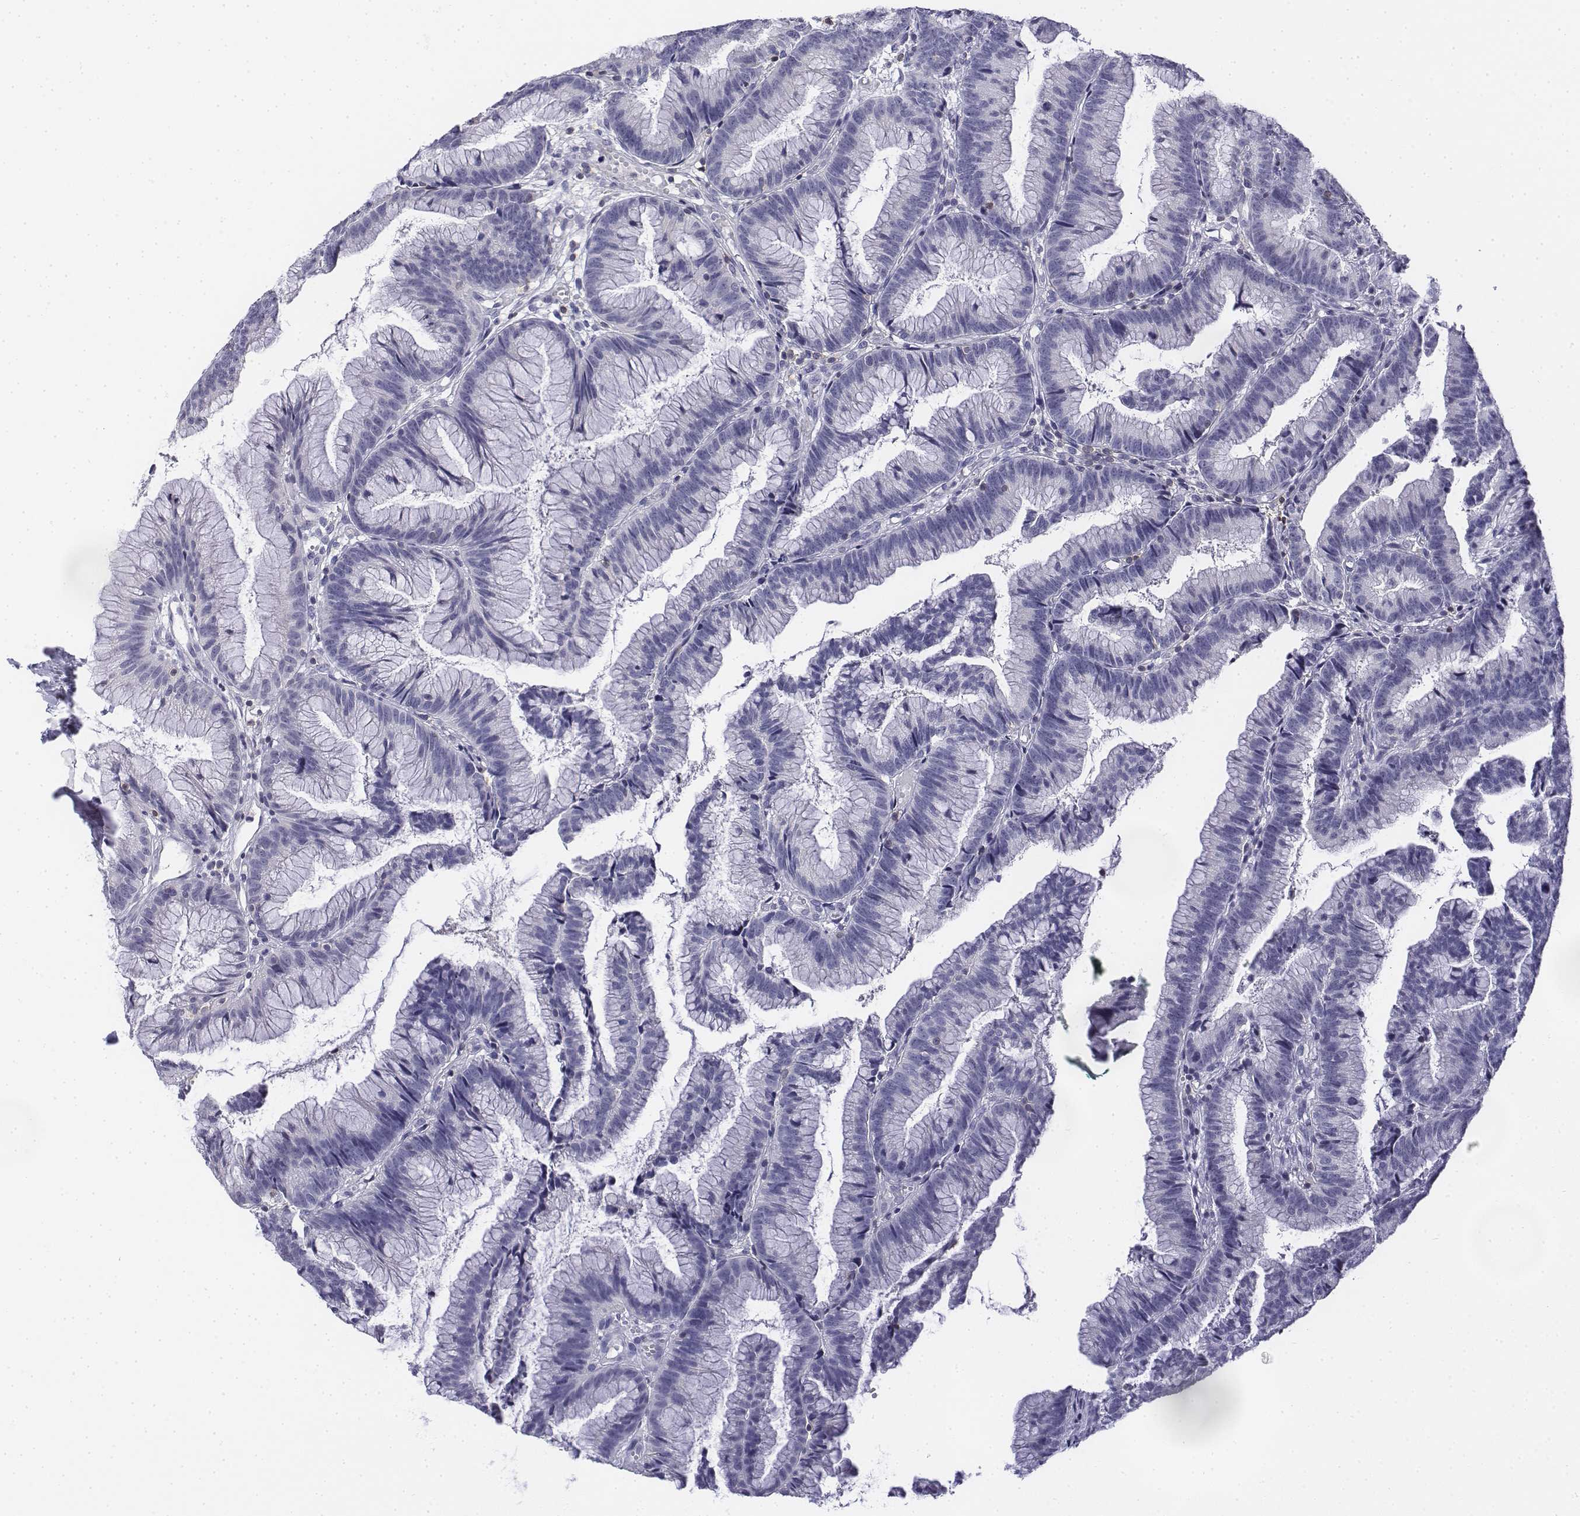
{"staining": {"intensity": "negative", "quantity": "none", "location": "none"}, "tissue": "colorectal cancer", "cell_type": "Tumor cells", "image_type": "cancer", "snomed": [{"axis": "morphology", "description": "Adenocarcinoma, NOS"}, {"axis": "topography", "description": "Colon"}], "caption": "Image shows no significant protein staining in tumor cells of colorectal adenocarcinoma.", "gene": "CD3E", "patient": {"sex": "female", "age": 78}}